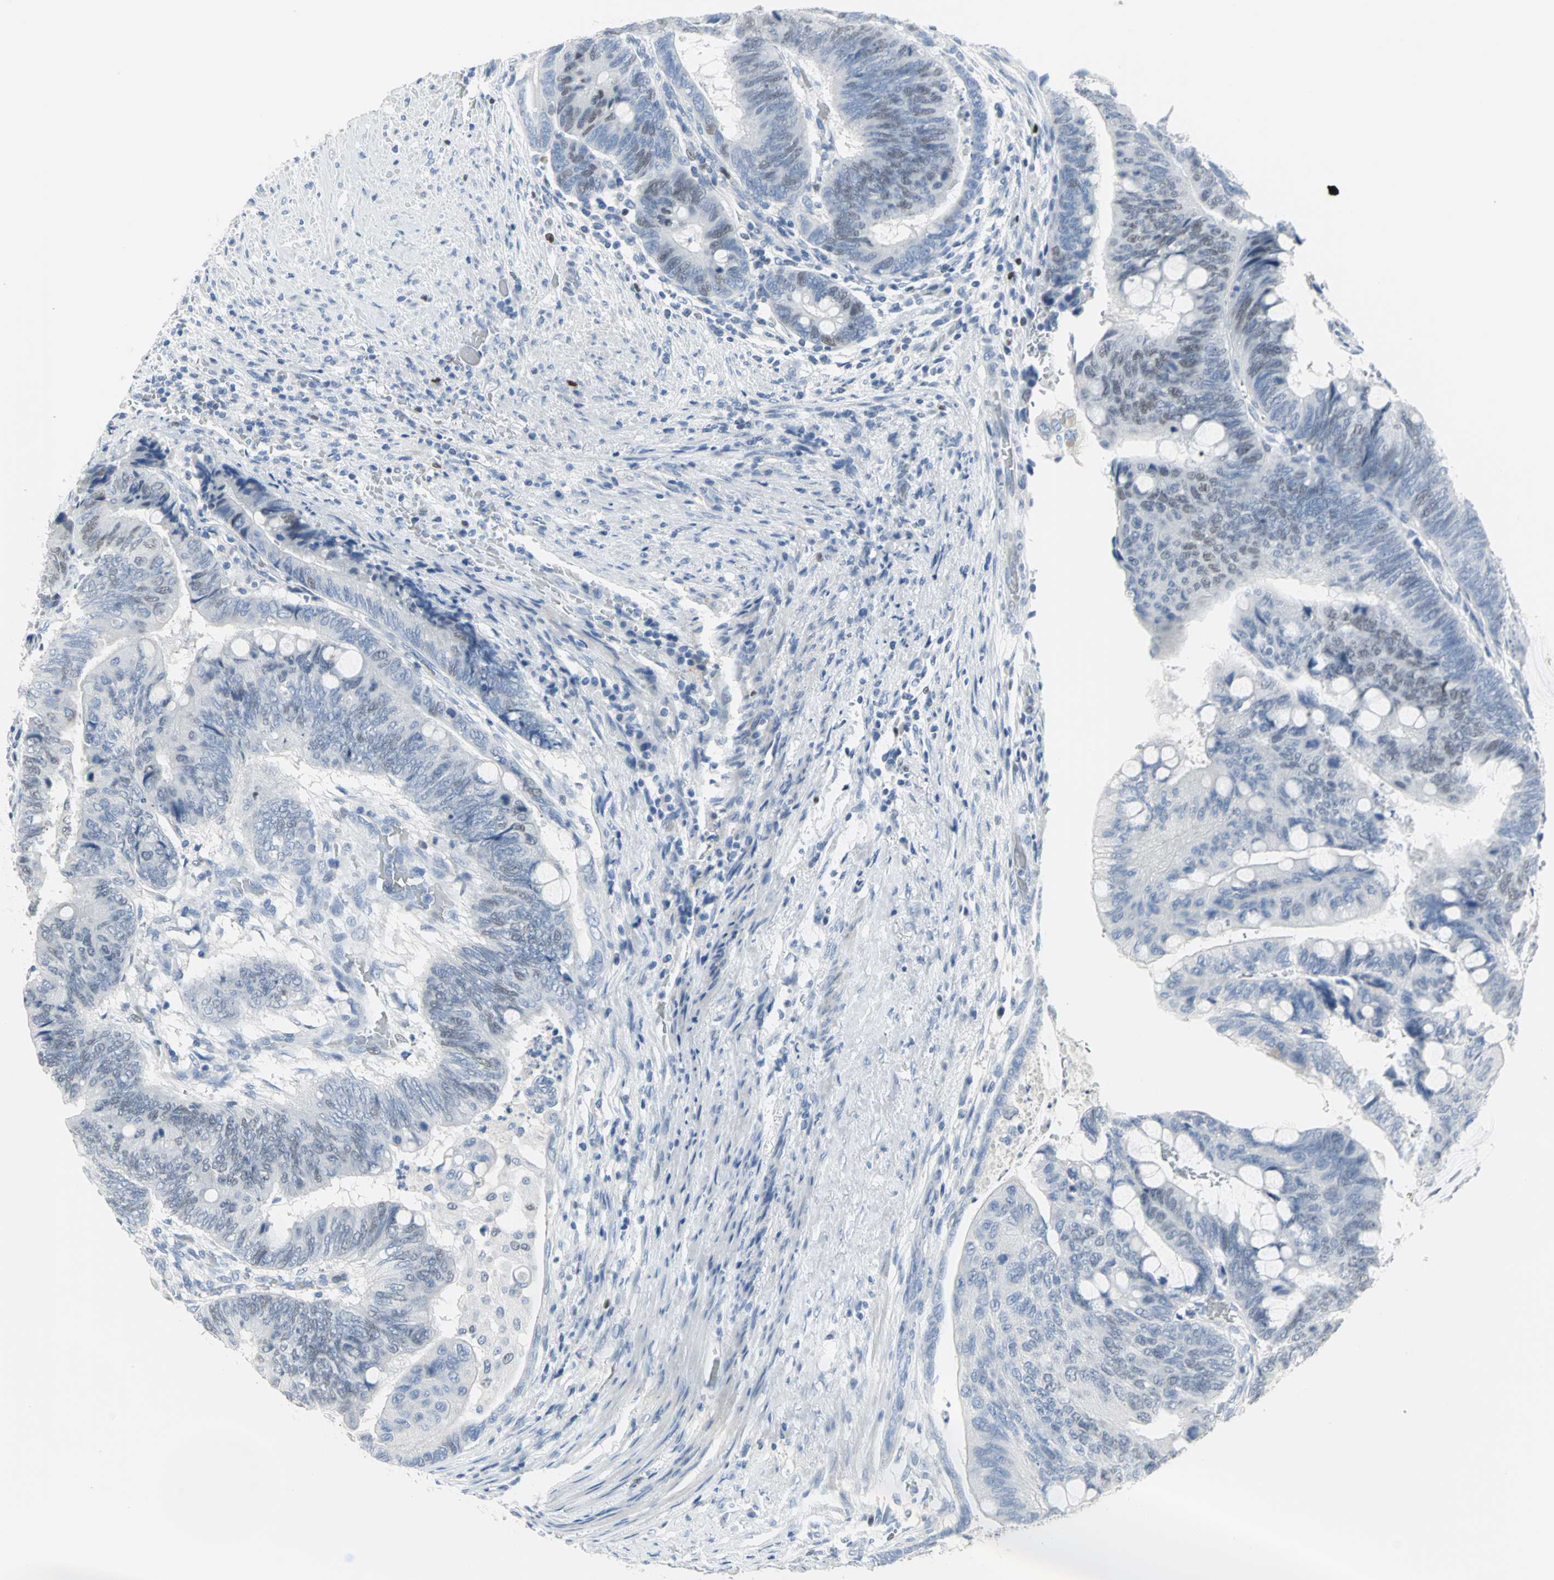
{"staining": {"intensity": "weak", "quantity": "<25%", "location": "nuclear"}, "tissue": "colorectal cancer", "cell_type": "Tumor cells", "image_type": "cancer", "snomed": [{"axis": "morphology", "description": "Normal tissue, NOS"}, {"axis": "morphology", "description": "Adenocarcinoma, NOS"}, {"axis": "topography", "description": "Rectum"}, {"axis": "topography", "description": "Peripheral nerve tissue"}], "caption": "Colorectal cancer stained for a protein using IHC shows no positivity tumor cells.", "gene": "MCM3", "patient": {"sex": "male", "age": 92}}